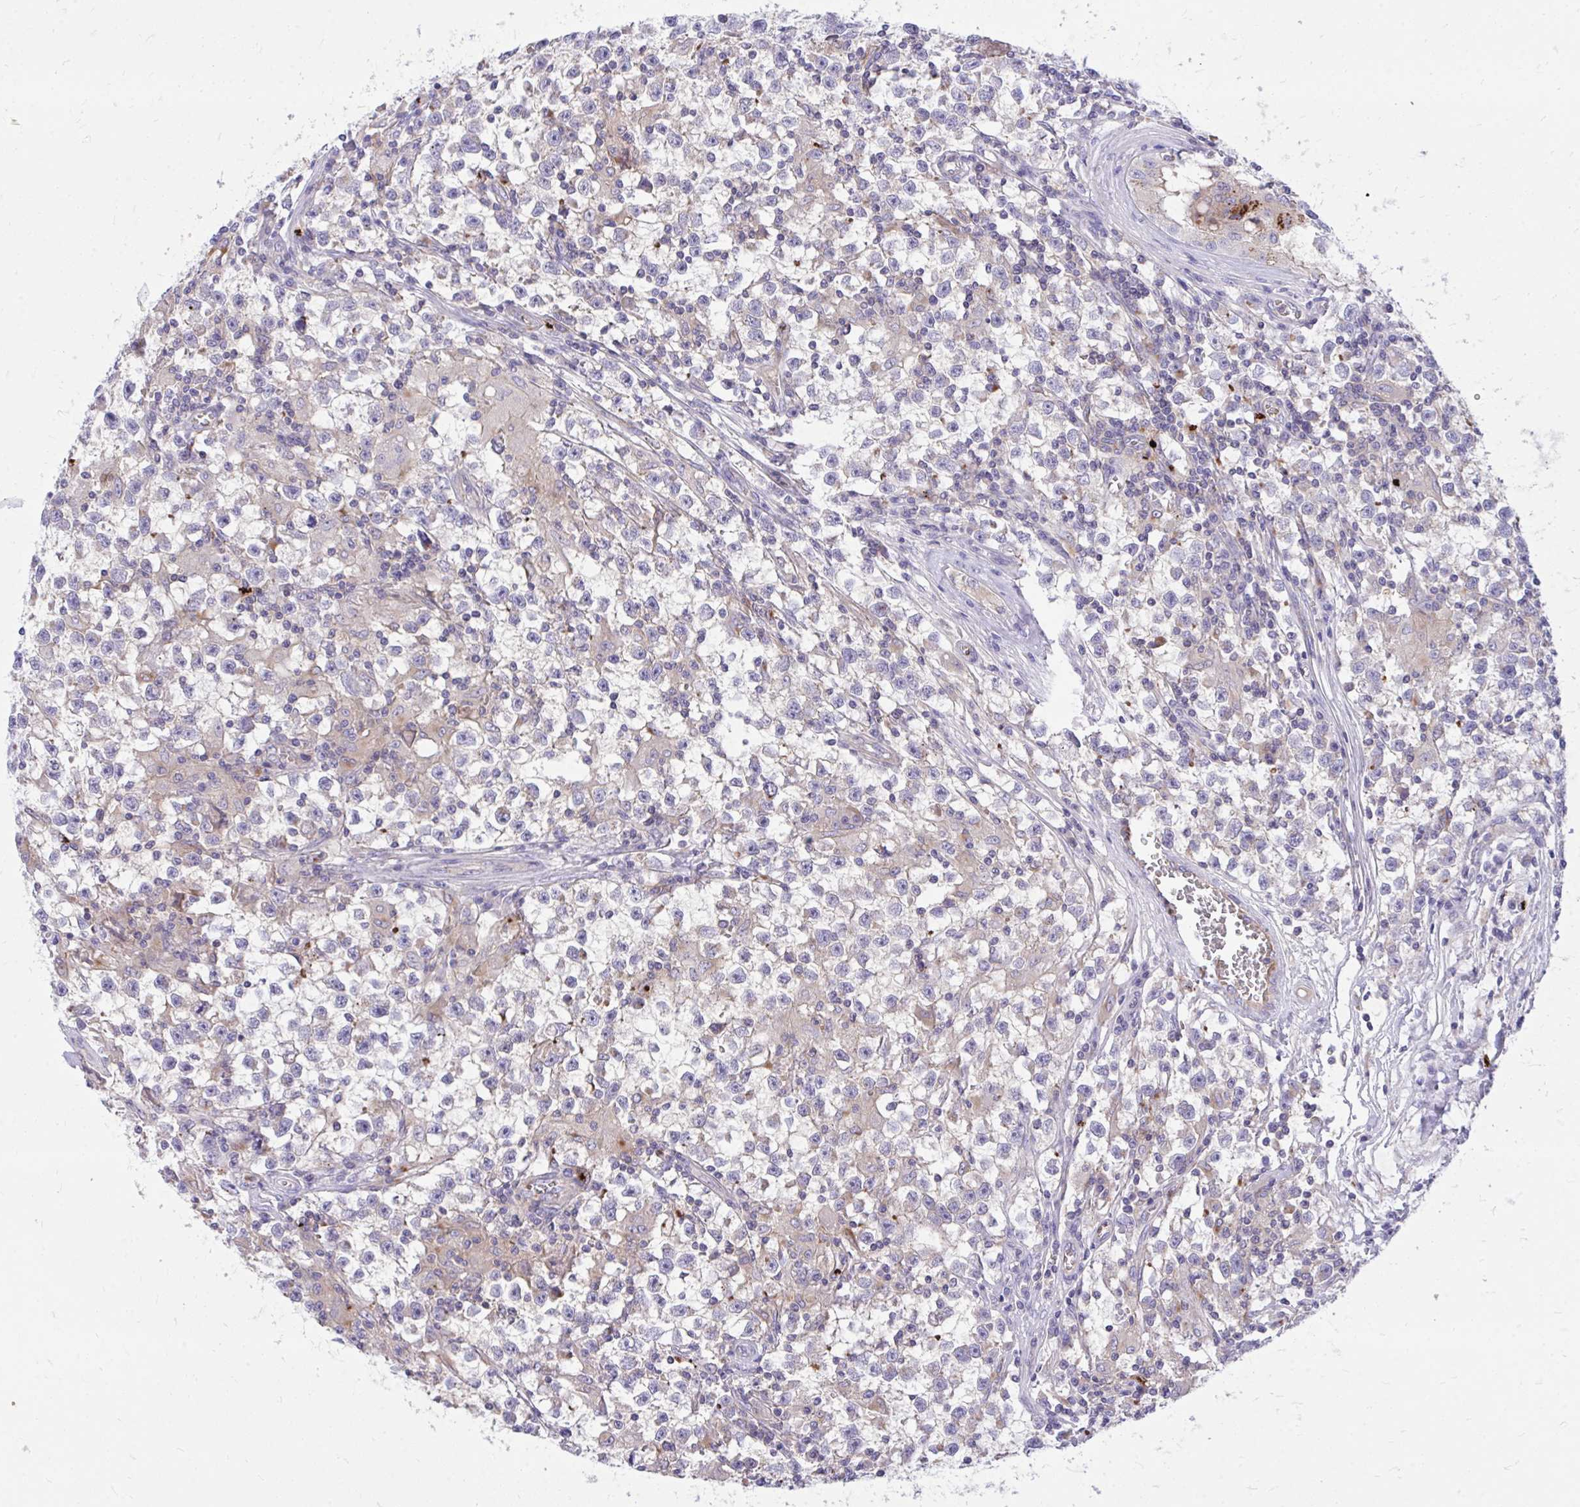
{"staining": {"intensity": "negative", "quantity": "none", "location": "none"}, "tissue": "testis cancer", "cell_type": "Tumor cells", "image_type": "cancer", "snomed": [{"axis": "morphology", "description": "Seminoma, NOS"}, {"axis": "topography", "description": "Testis"}], "caption": "Image shows no significant protein positivity in tumor cells of testis cancer.", "gene": "TP53I11", "patient": {"sex": "male", "age": 31}}